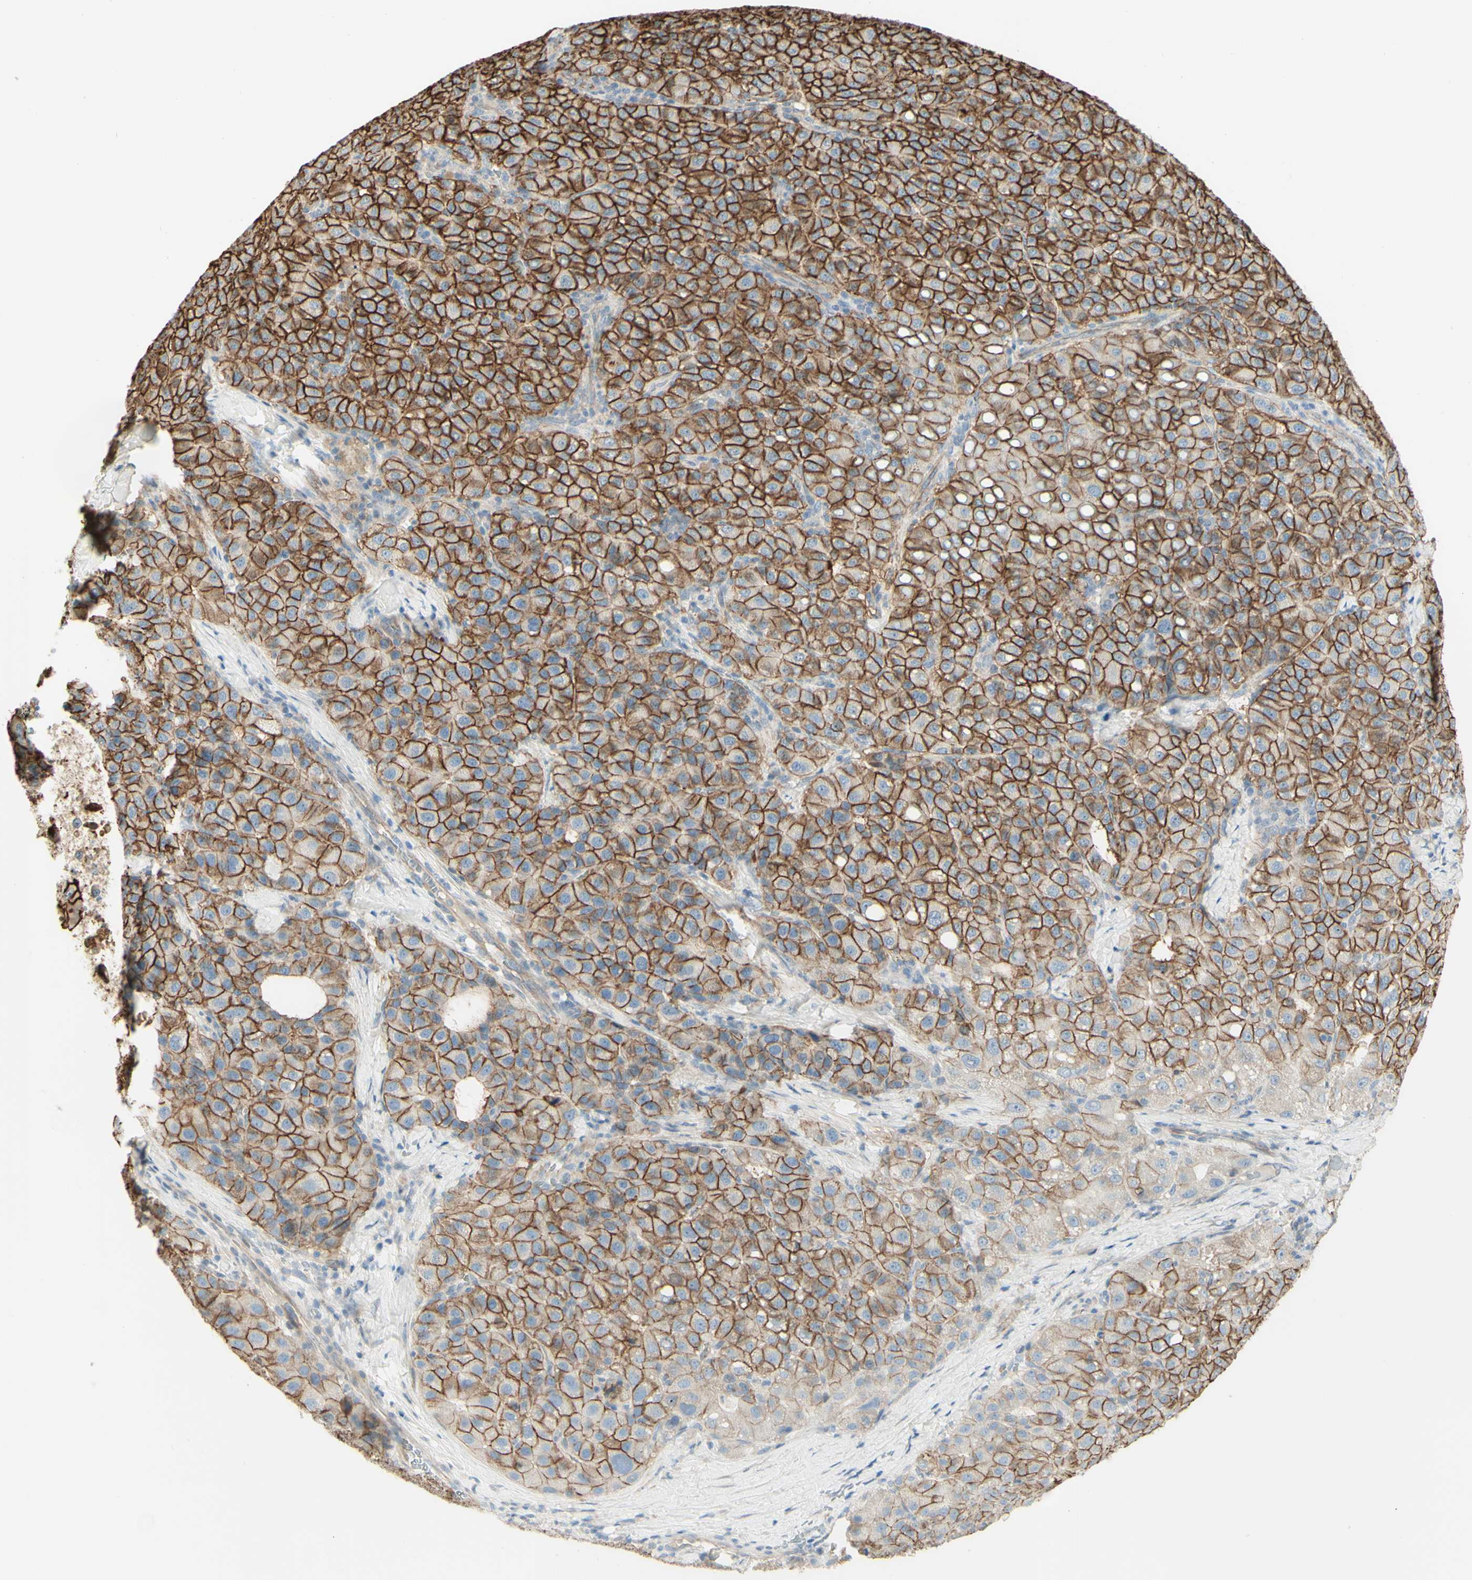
{"staining": {"intensity": "strong", "quantity": ">75%", "location": "cytoplasmic/membranous"}, "tissue": "liver cancer", "cell_type": "Tumor cells", "image_type": "cancer", "snomed": [{"axis": "morphology", "description": "Carcinoma, Hepatocellular, NOS"}, {"axis": "topography", "description": "Liver"}], "caption": "A high-resolution micrograph shows immunohistochemistry (IHC) staining of hepatocellular carcinoma (liver), which displays strong cytoplasmic/membranous expression in about >75% of tumor cells. (Stains: DAB (3,3'-diaminobenzidine) in brown, nuclei in blue, Microscopy: brightfield microscopy at high magnification).", "gene": "RNF149", "patient": {"sex": "male", "age": 65}}